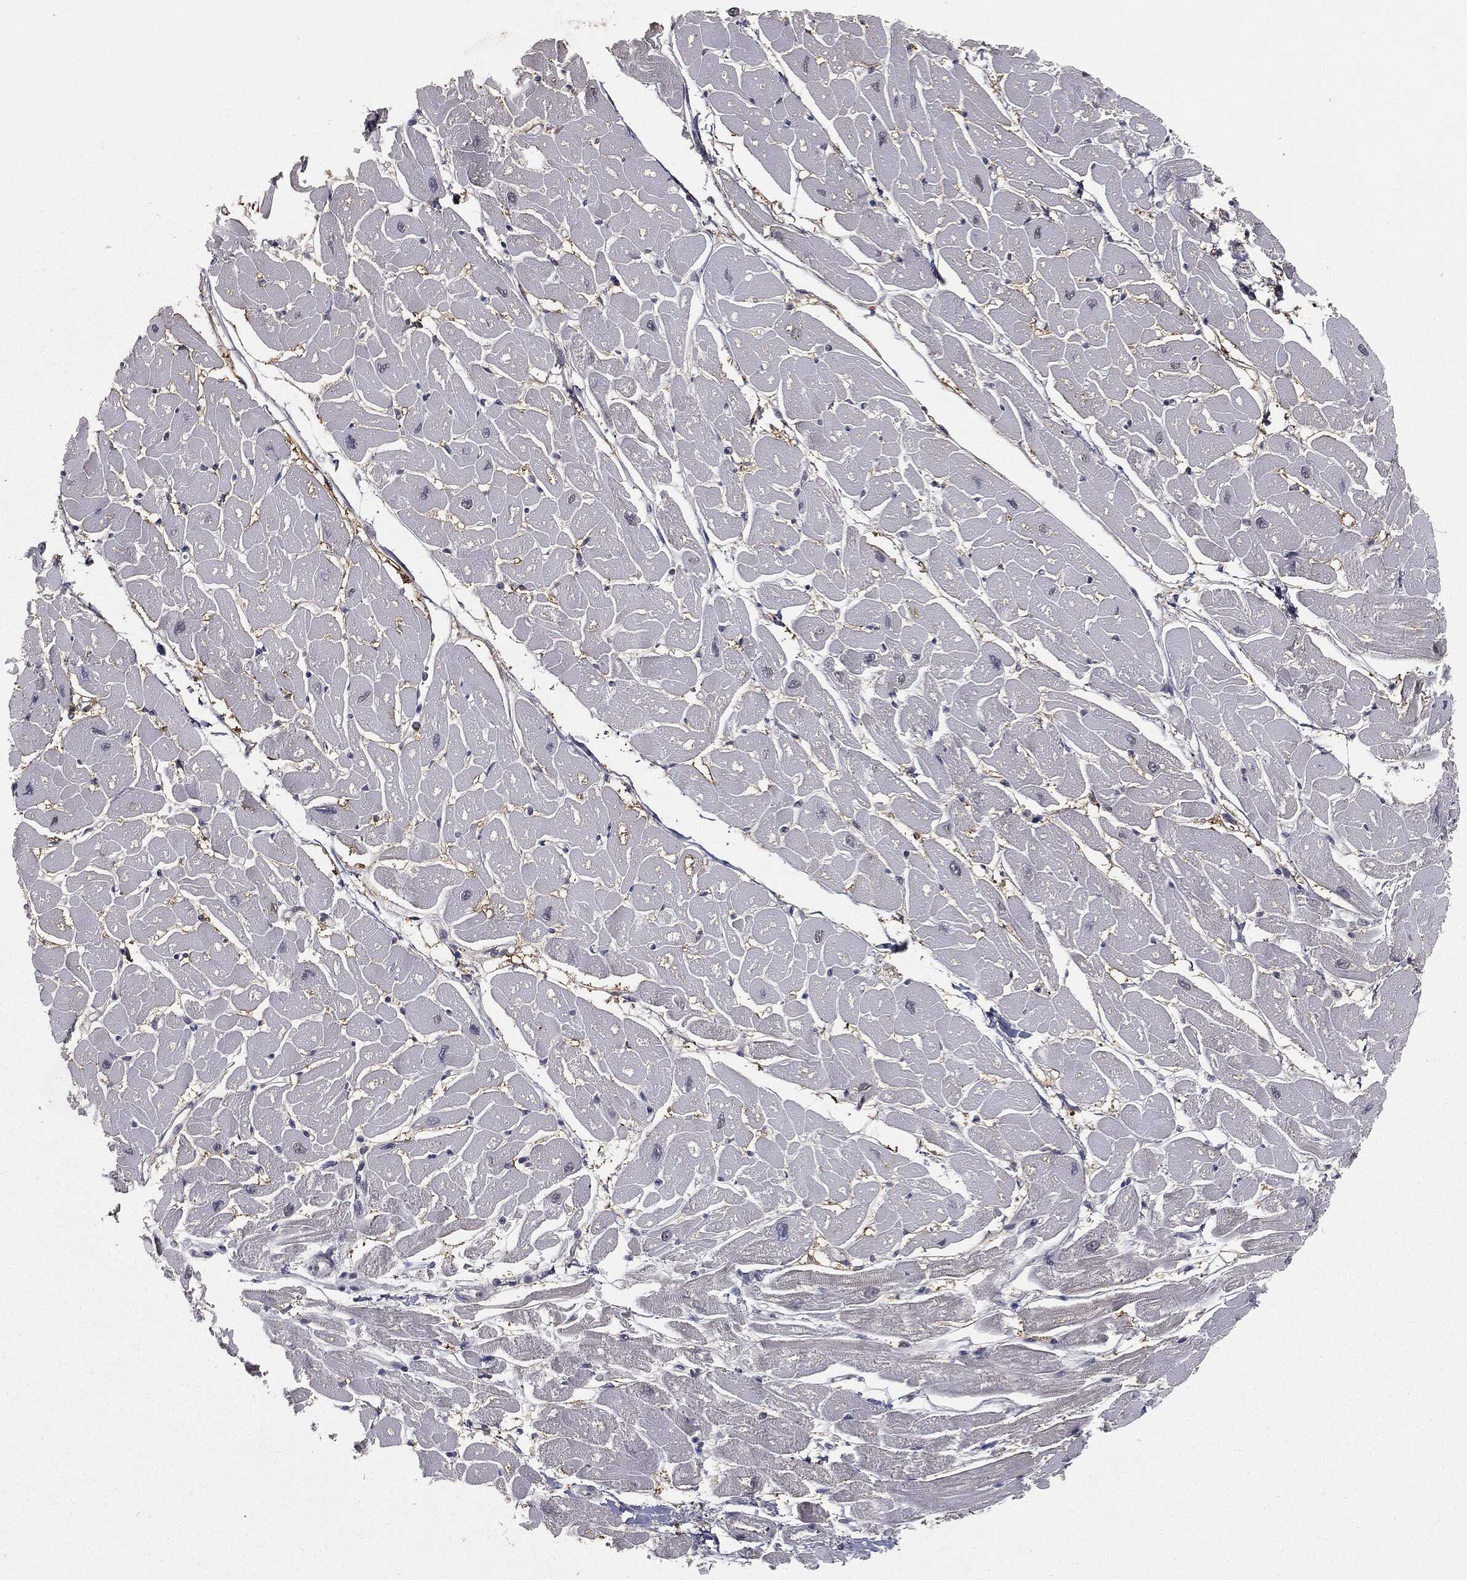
{"staining": {"intensity": "weak", "quantity": "25%-75%", "location": "cytoplasmic/membranous"}, "tissue": "heart muscle", "cell_type": "Cardiomyocytes", "image_type": "normal", "snomed": [{"axis": "morphology", "description": "Normal tissue, NOS"}, {"axis": "topography", "description": "Heart"}], "caption": "High-power microscopy captured an immunohistochemistry micrograph of benign heart muscle, revealing weak cytoplasmic/membranous expression in about 25%-75% of cardiomyocytes.", "gene": "FBXO7", "patient": {"sex": "male", "age": 57}}